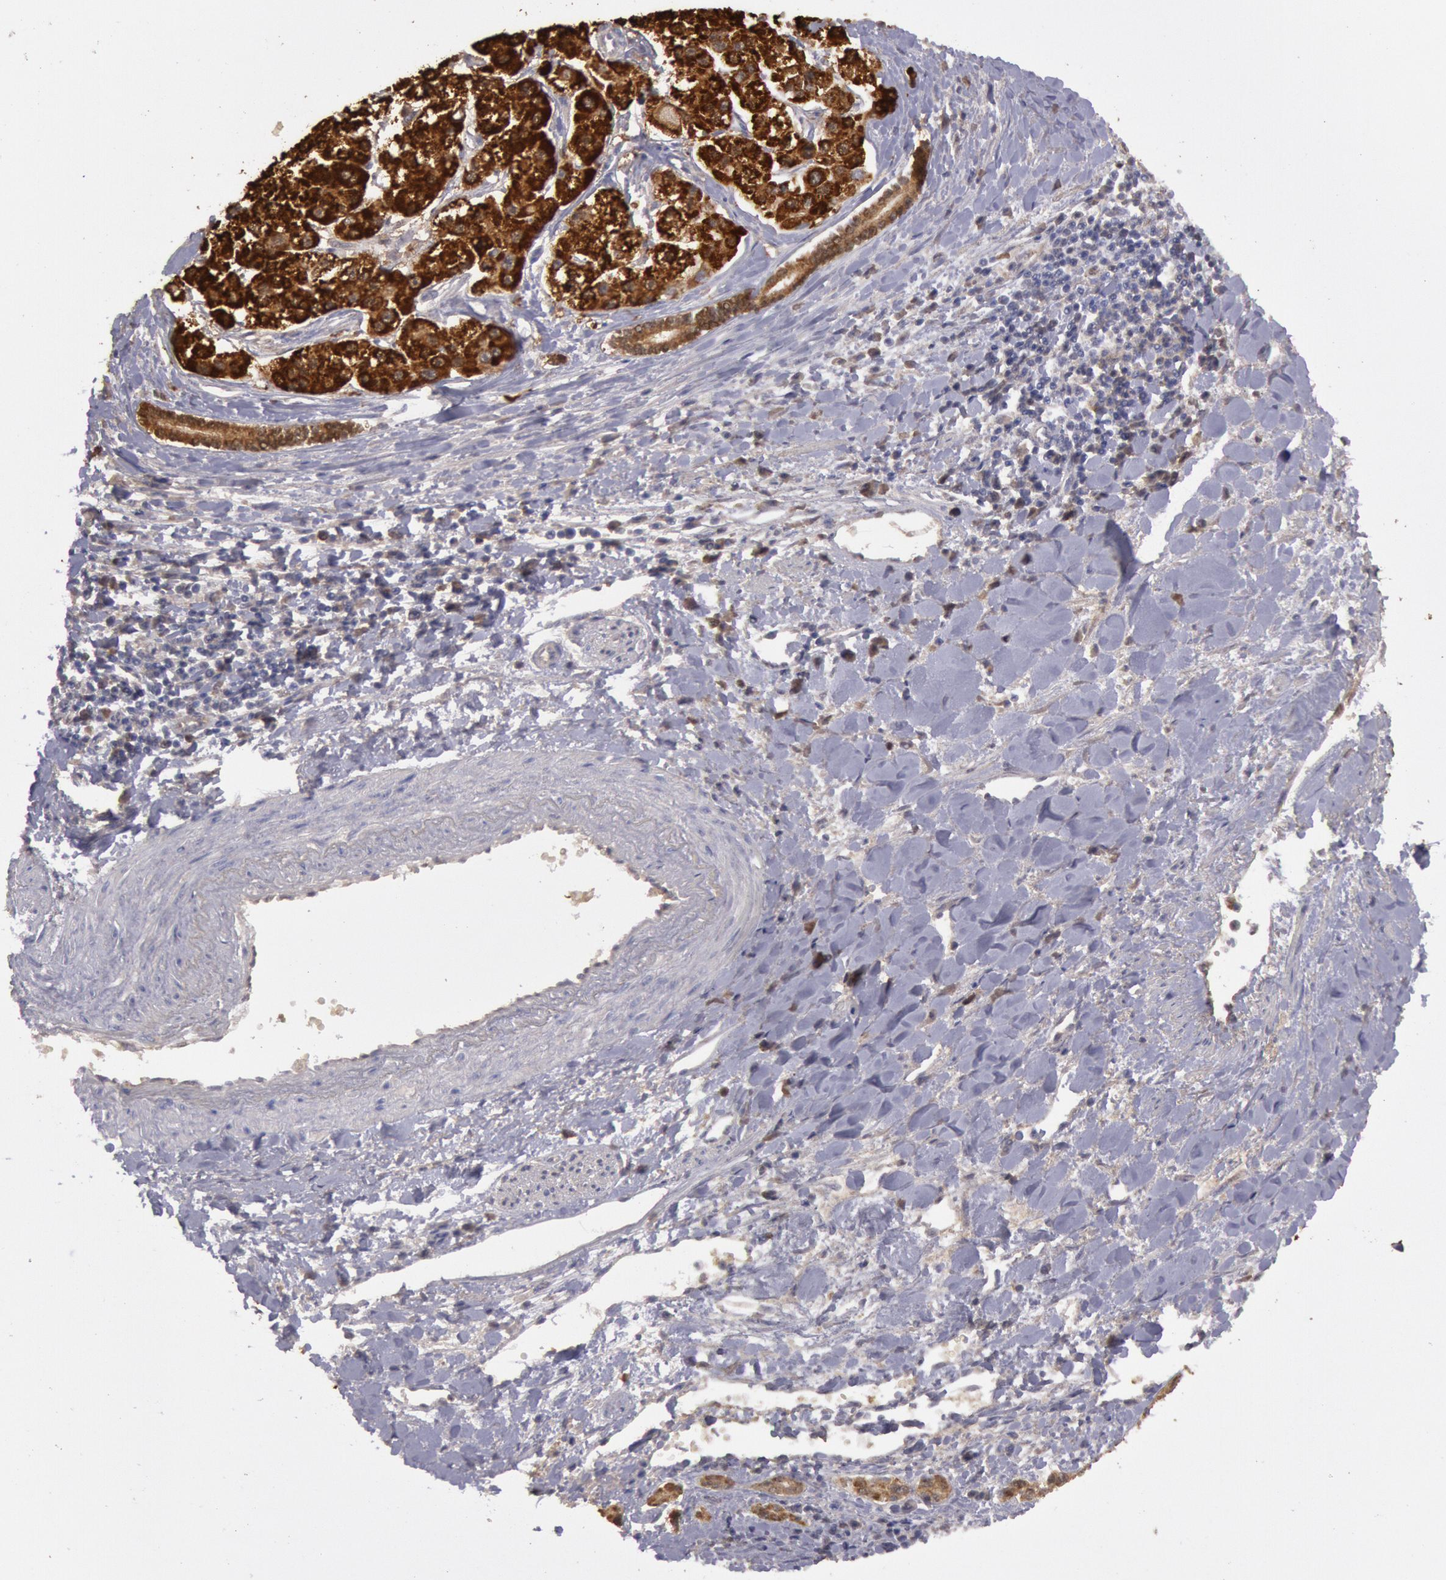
{"staining": {"intensity": "strong", "quantity": ">75%", "location": "cytoplasmic/membranous"}, "tissue": "liver cancer", "cell_type": "Tumor cells", "image_type": "cancer", "snomed": [{"axis": "morphology", "description": "Carcinoma, Hepatocellular, NOS"}, {"axis": "topography", "description": "Liver"}], "caption": "High-magnification brightfield microscopy of liver hepatocellular carcinoma stained with DAB (brown) and counterstained with hematoxylin (blue). tumor cells exhibit strong cytoplasmic/membranous staining is identified in about>75% of cells. (DAB (3,3'-diaminobenzidine) = brown stain, brightfield microscopy at high magnification).", "gene": "MPST", "patient": {"sex": "female", "age": 85}}